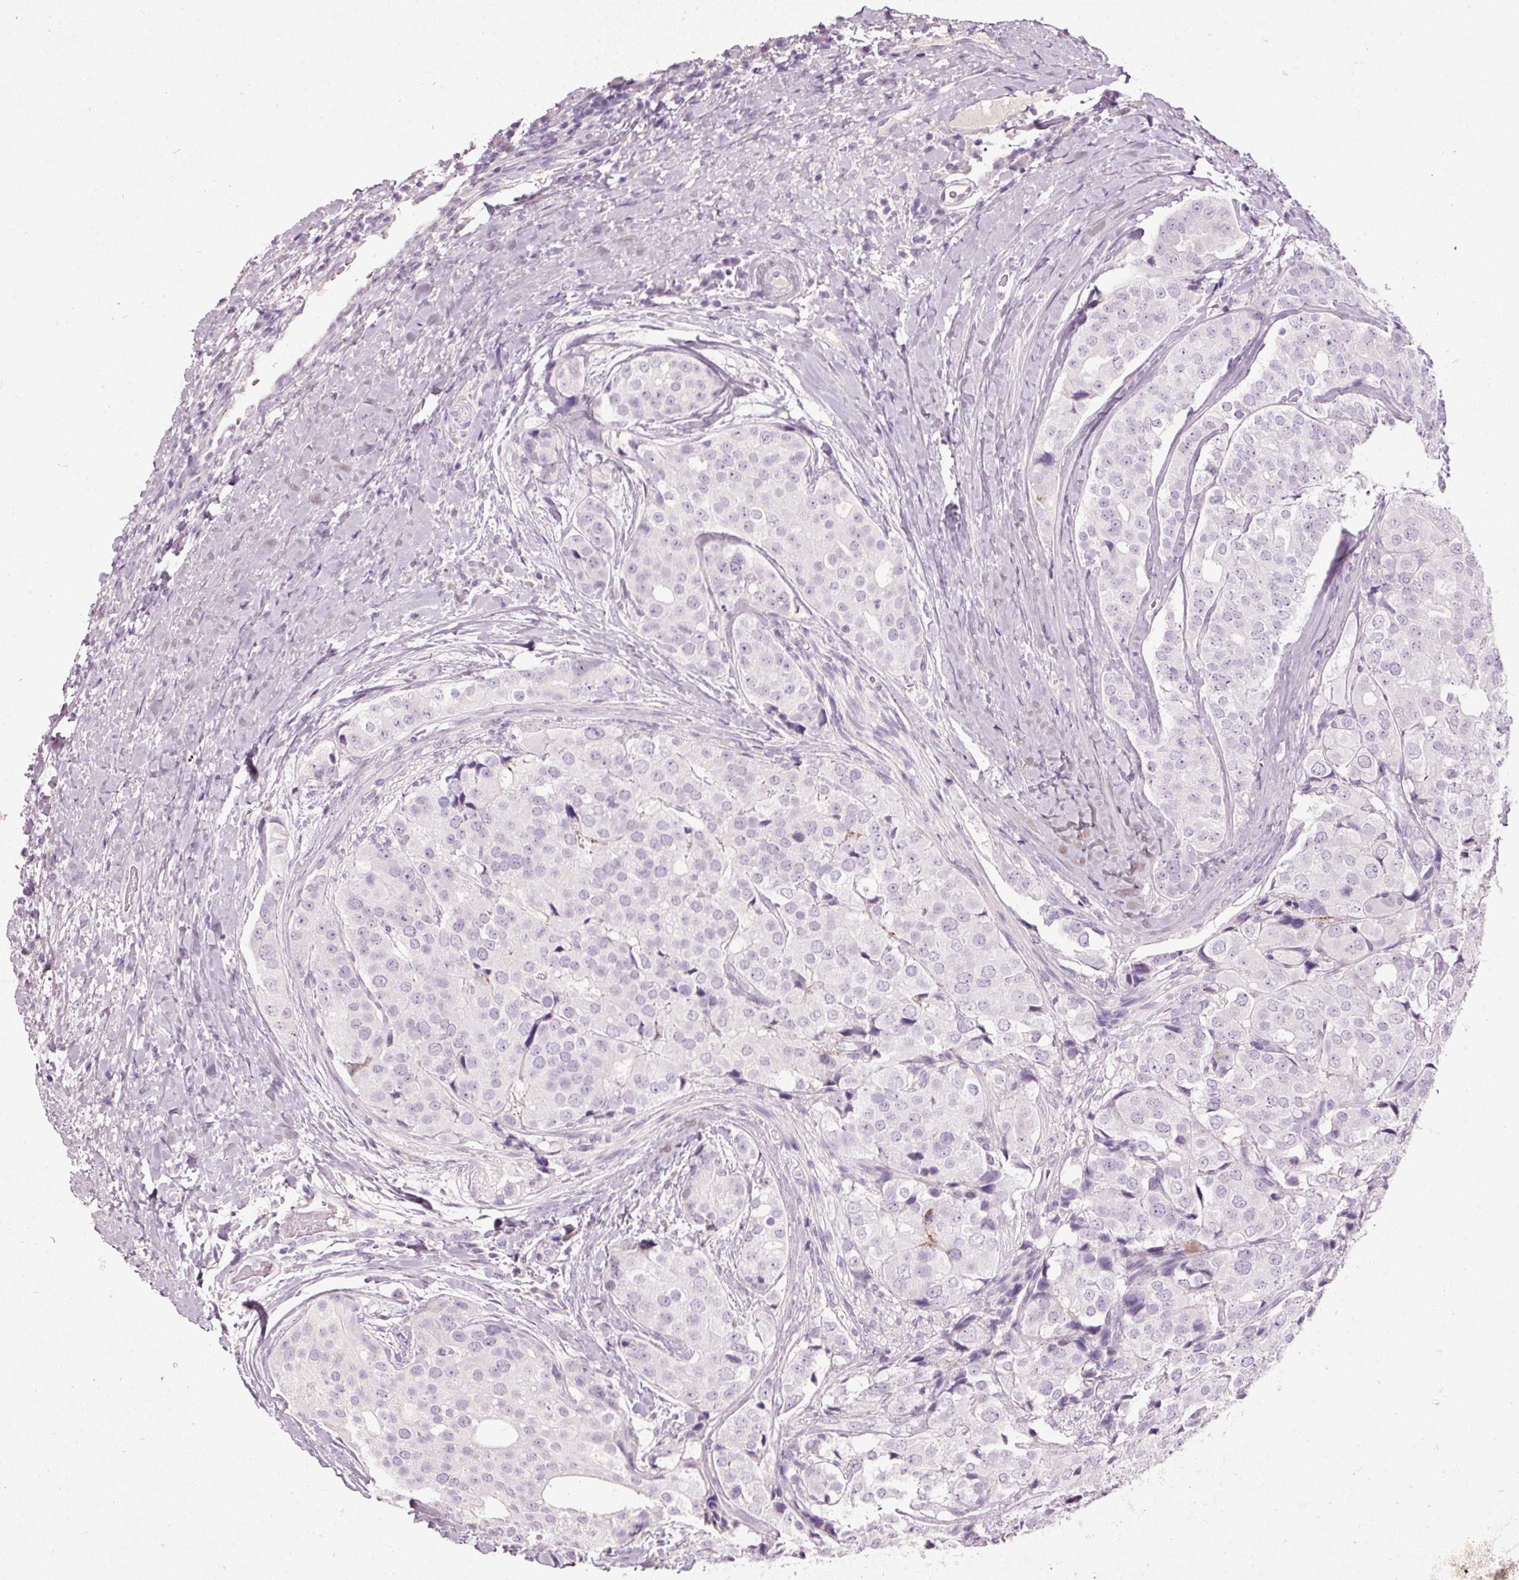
{"staining": {"intensity": "negative", "quantity": "none", "location": "none"}, "tissue": "prostate cancer", "cell_type": "Tumor cells", "image_type": "cancer", "snomed": [{"axis": "morphology", "description": "Adenocarcinoma, High grade"}, {"axis": "topography", "description": "Prostate"}], "caption": "The photomicrograph demonstrates no significant staining in tumor cells of prostate cancer (high-grade adenocarcinoma). The staining is performed using DAB (3,3'-diaminobenzidine) brown chromogen with nuclei counter-stained in using hematoxylin.", "gene": "MUC5AC", "patient": {"sex": "male", "age": 49}}